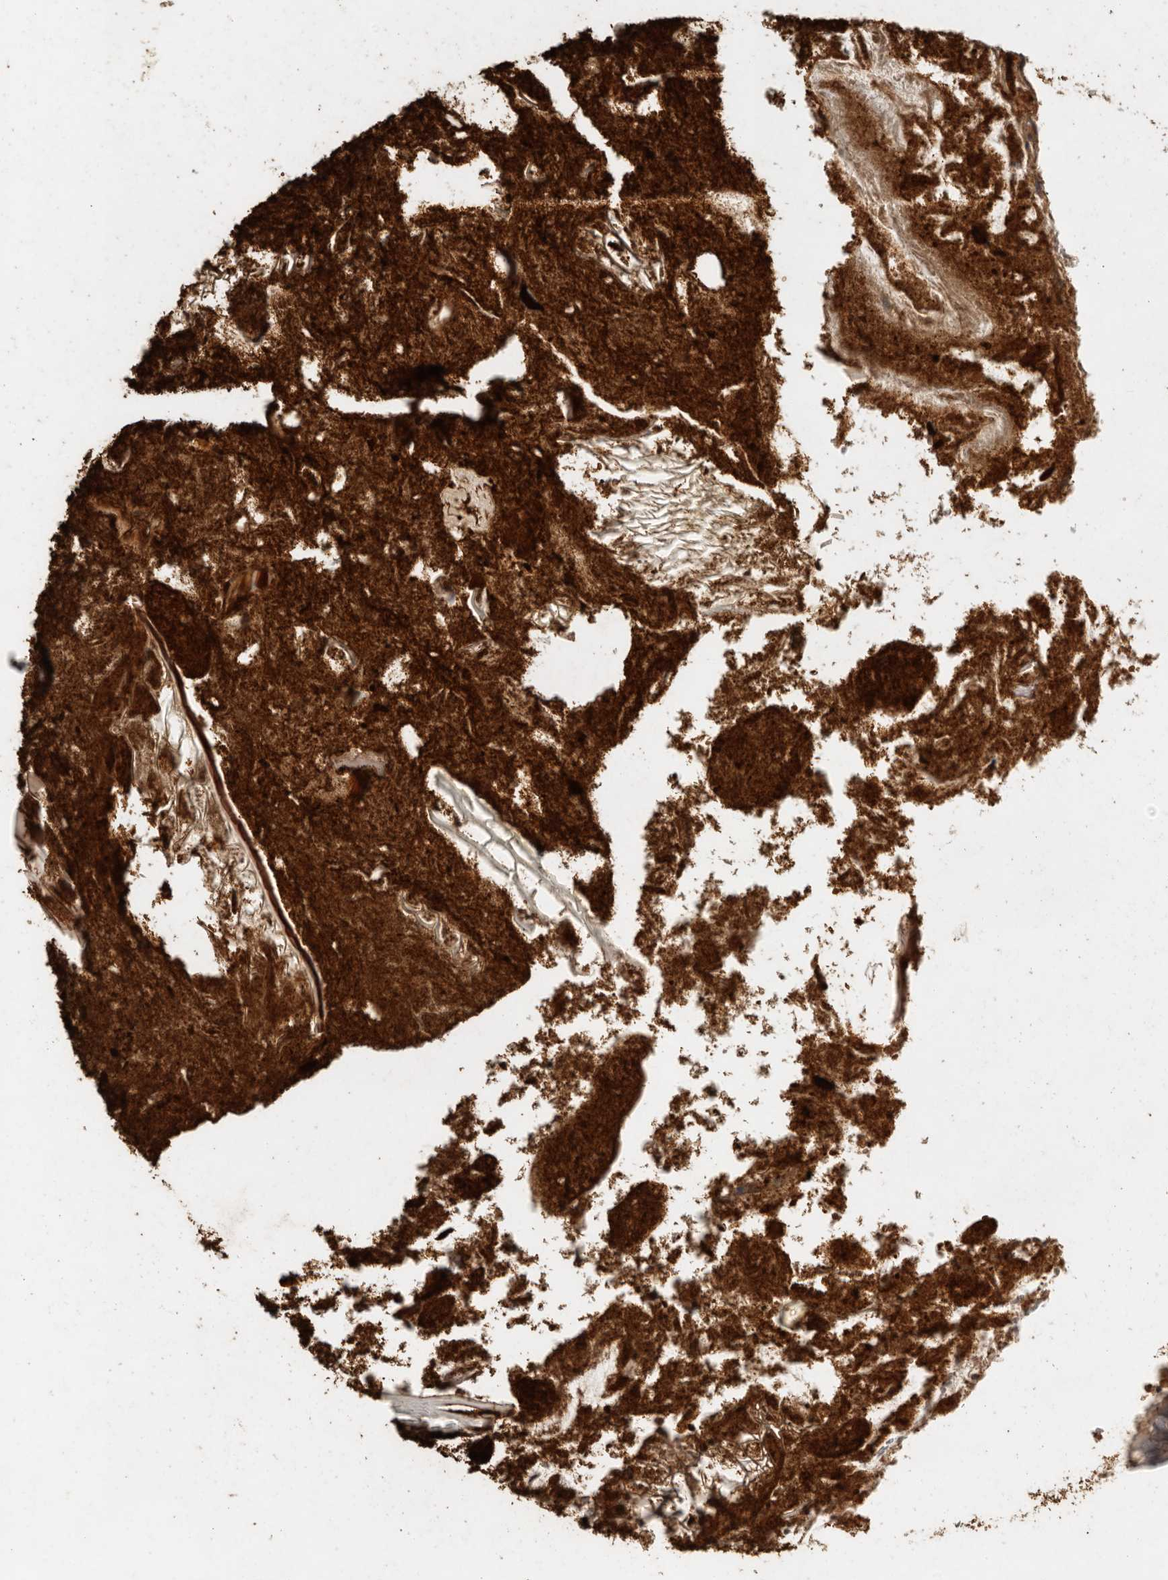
{"staining": {"intensity": "weak", "quantity": ">75%", "location": "cytoplasmic/membranous"}, "tissue": "appendix", "cell_type": "Glandular cells", "image_type": "normal", "snomed": [{"axis": "morphology", "description": "Normal tissue, NOS"}, {"axis": "topography", "description": "Appendix"}], "caption": "IHC of normal appendix demonstrates low levels of weak cytoplasmic/membranous staining in approximately >75% of glandular cells.", "gene": "CTF1", "patient": {"sex": "male", "age": 52}}